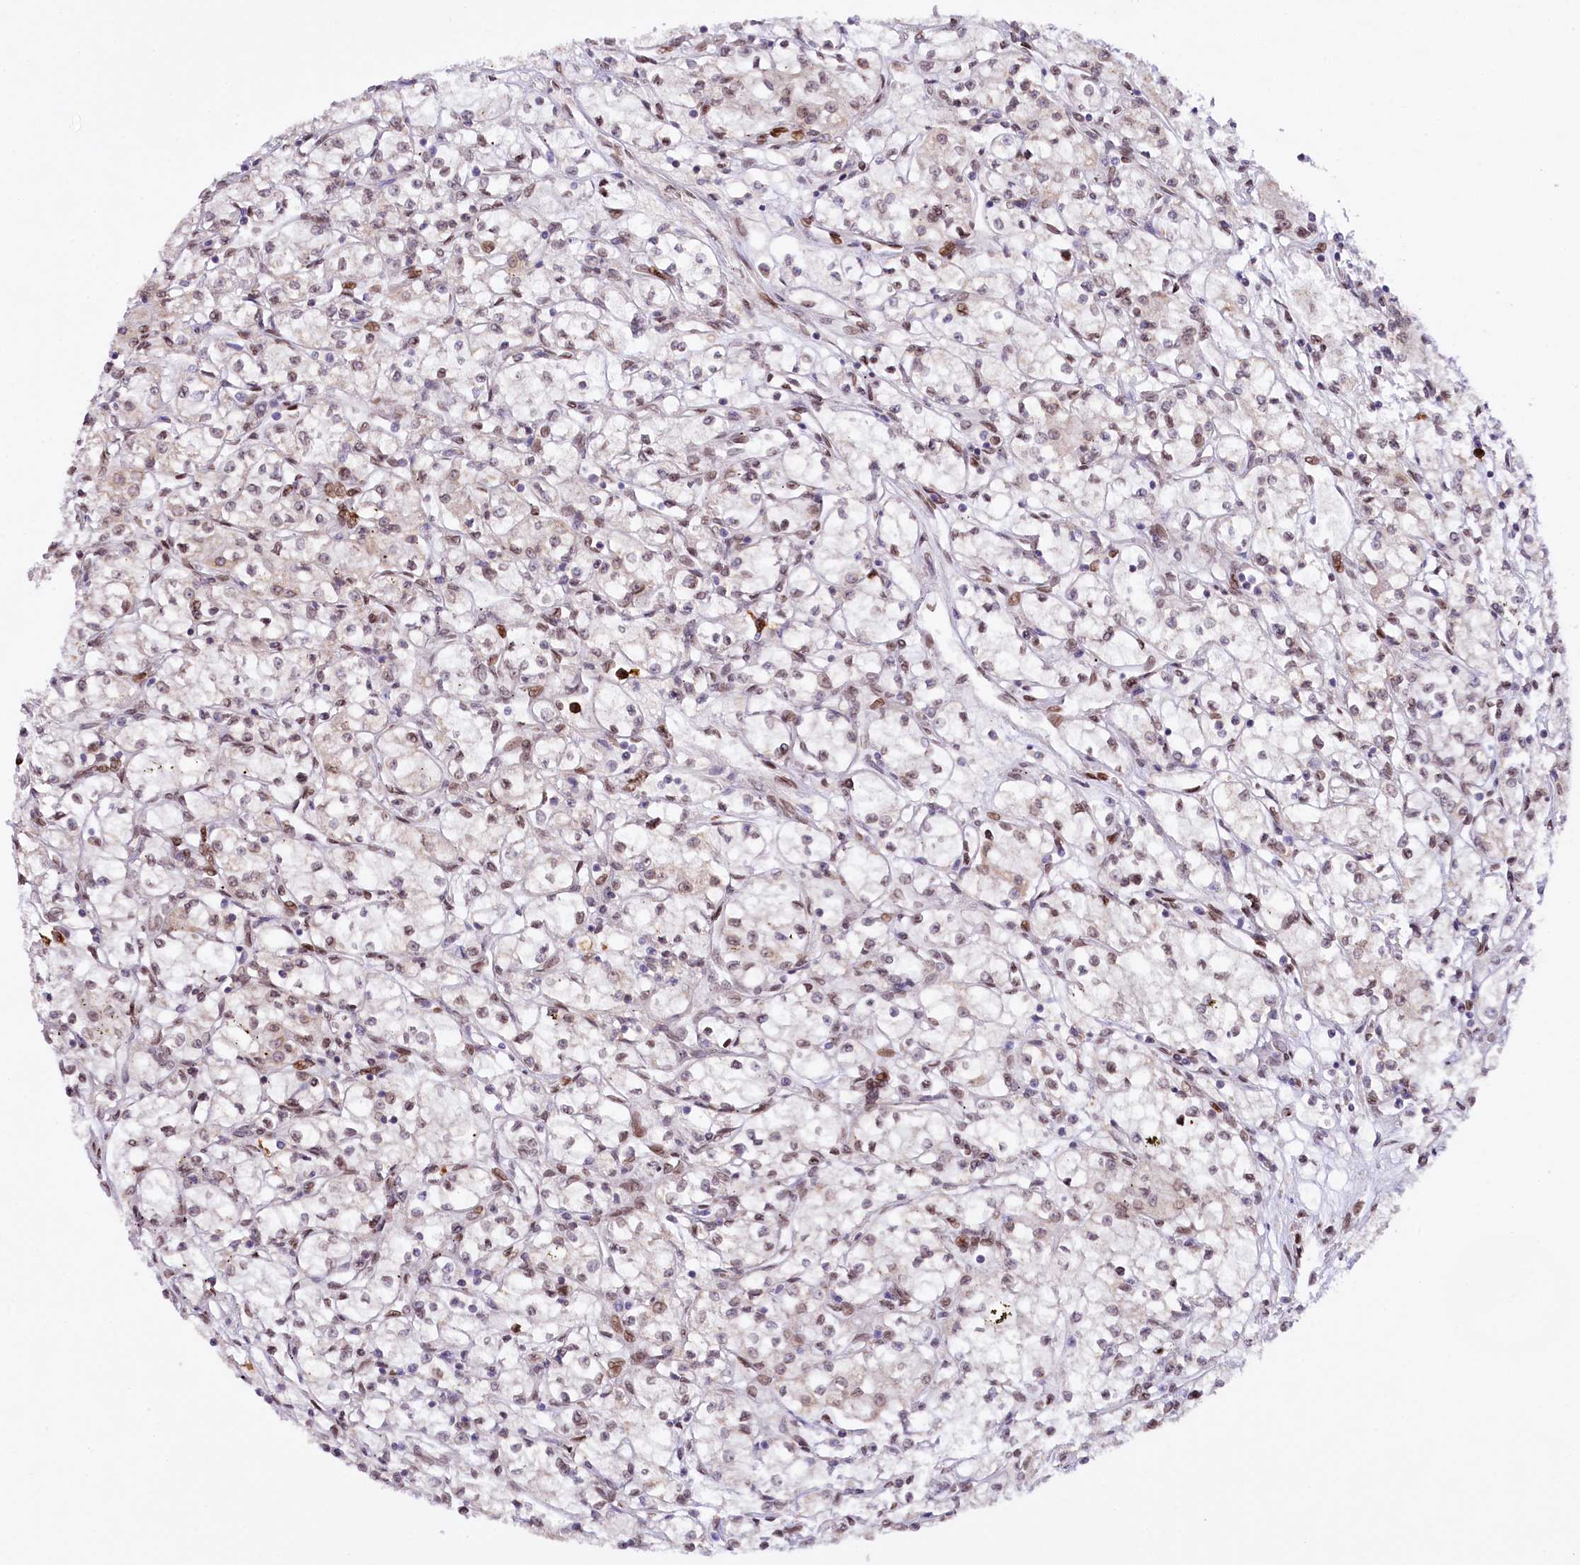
{"staining": {"intensity": "weak", "quantity": "<25%", "location": "nuclear"}, "tissue": "renal cancer", "cell_type": "Tumor cells", "image_type": "cancer", "snomed": [{"axis": "morphology", "description": "Adenocarcinoma, NOS"}, {"axis": "topography", "description": "Kidney"}], "caption": "This photomicrograph is of renal cancer stained with immunohistochemistry (IHC) to label a protein in brown with the nuclei are counter-stained blue. There is no expression in tumor cells.", "gene": "ZNF226", "patient": {"sex": "male", "age": 59}}